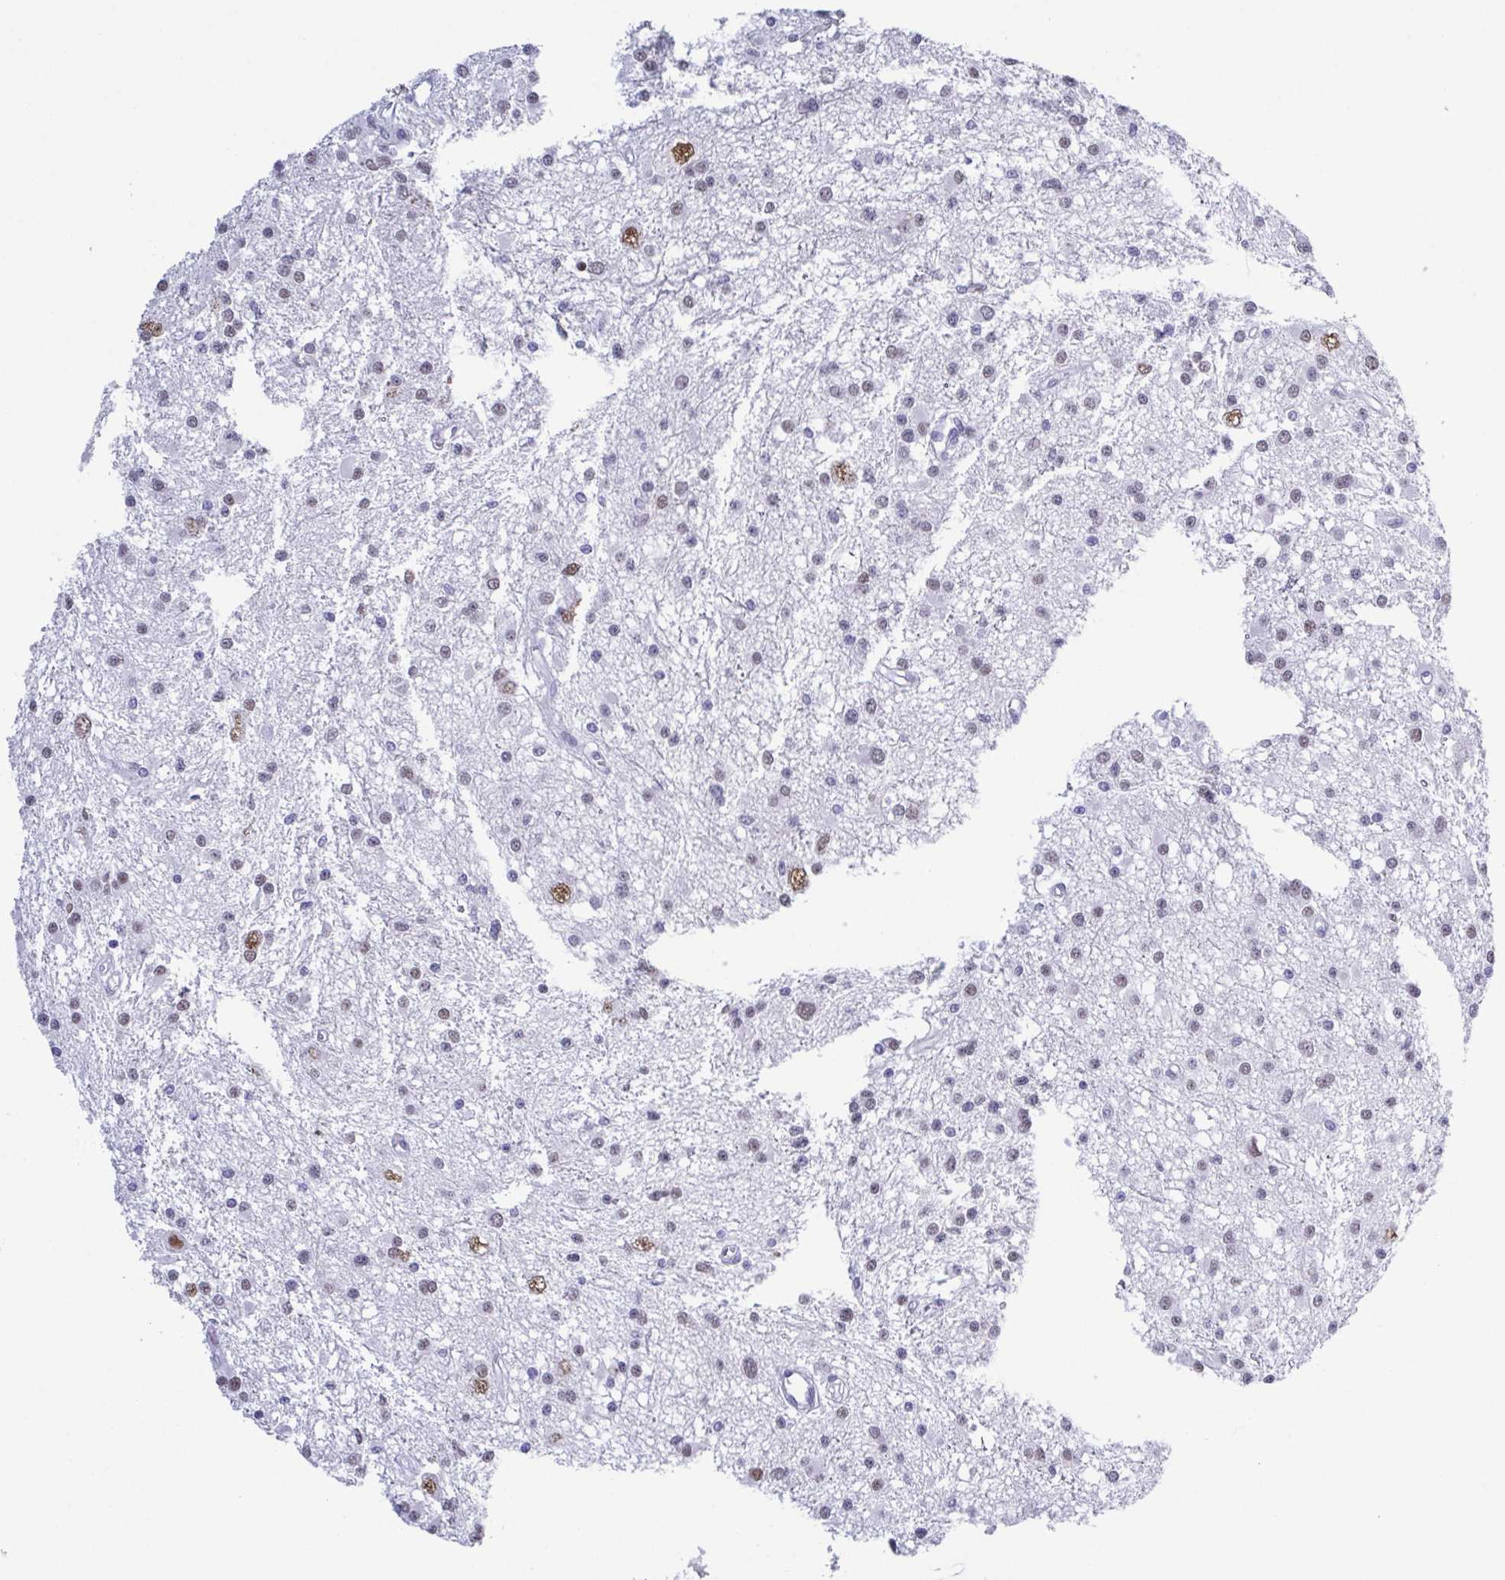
{"staining": {"intensity": "moderate", "quantity": "<25%", "location": "nuclear"}, "tissue": "glioma", "cell_type": "Tumor cells", "image_type": "cancer", "snomed": [{"axis": "morphology", "description": "Glioma, malignant, High grade"}, {"axis": "topography", "description": "Brain"}], "caption": "High-magnification brightfield microscopy of malignant high-grade glioma stained with DAB (brown) and counterstained with hematoxylin (blue). tumor cells exhibit moderate nuclear staining is present in about<25% of cells.", "gene": "SUGP2", "patient": {"sex": "male", "age": 54}}